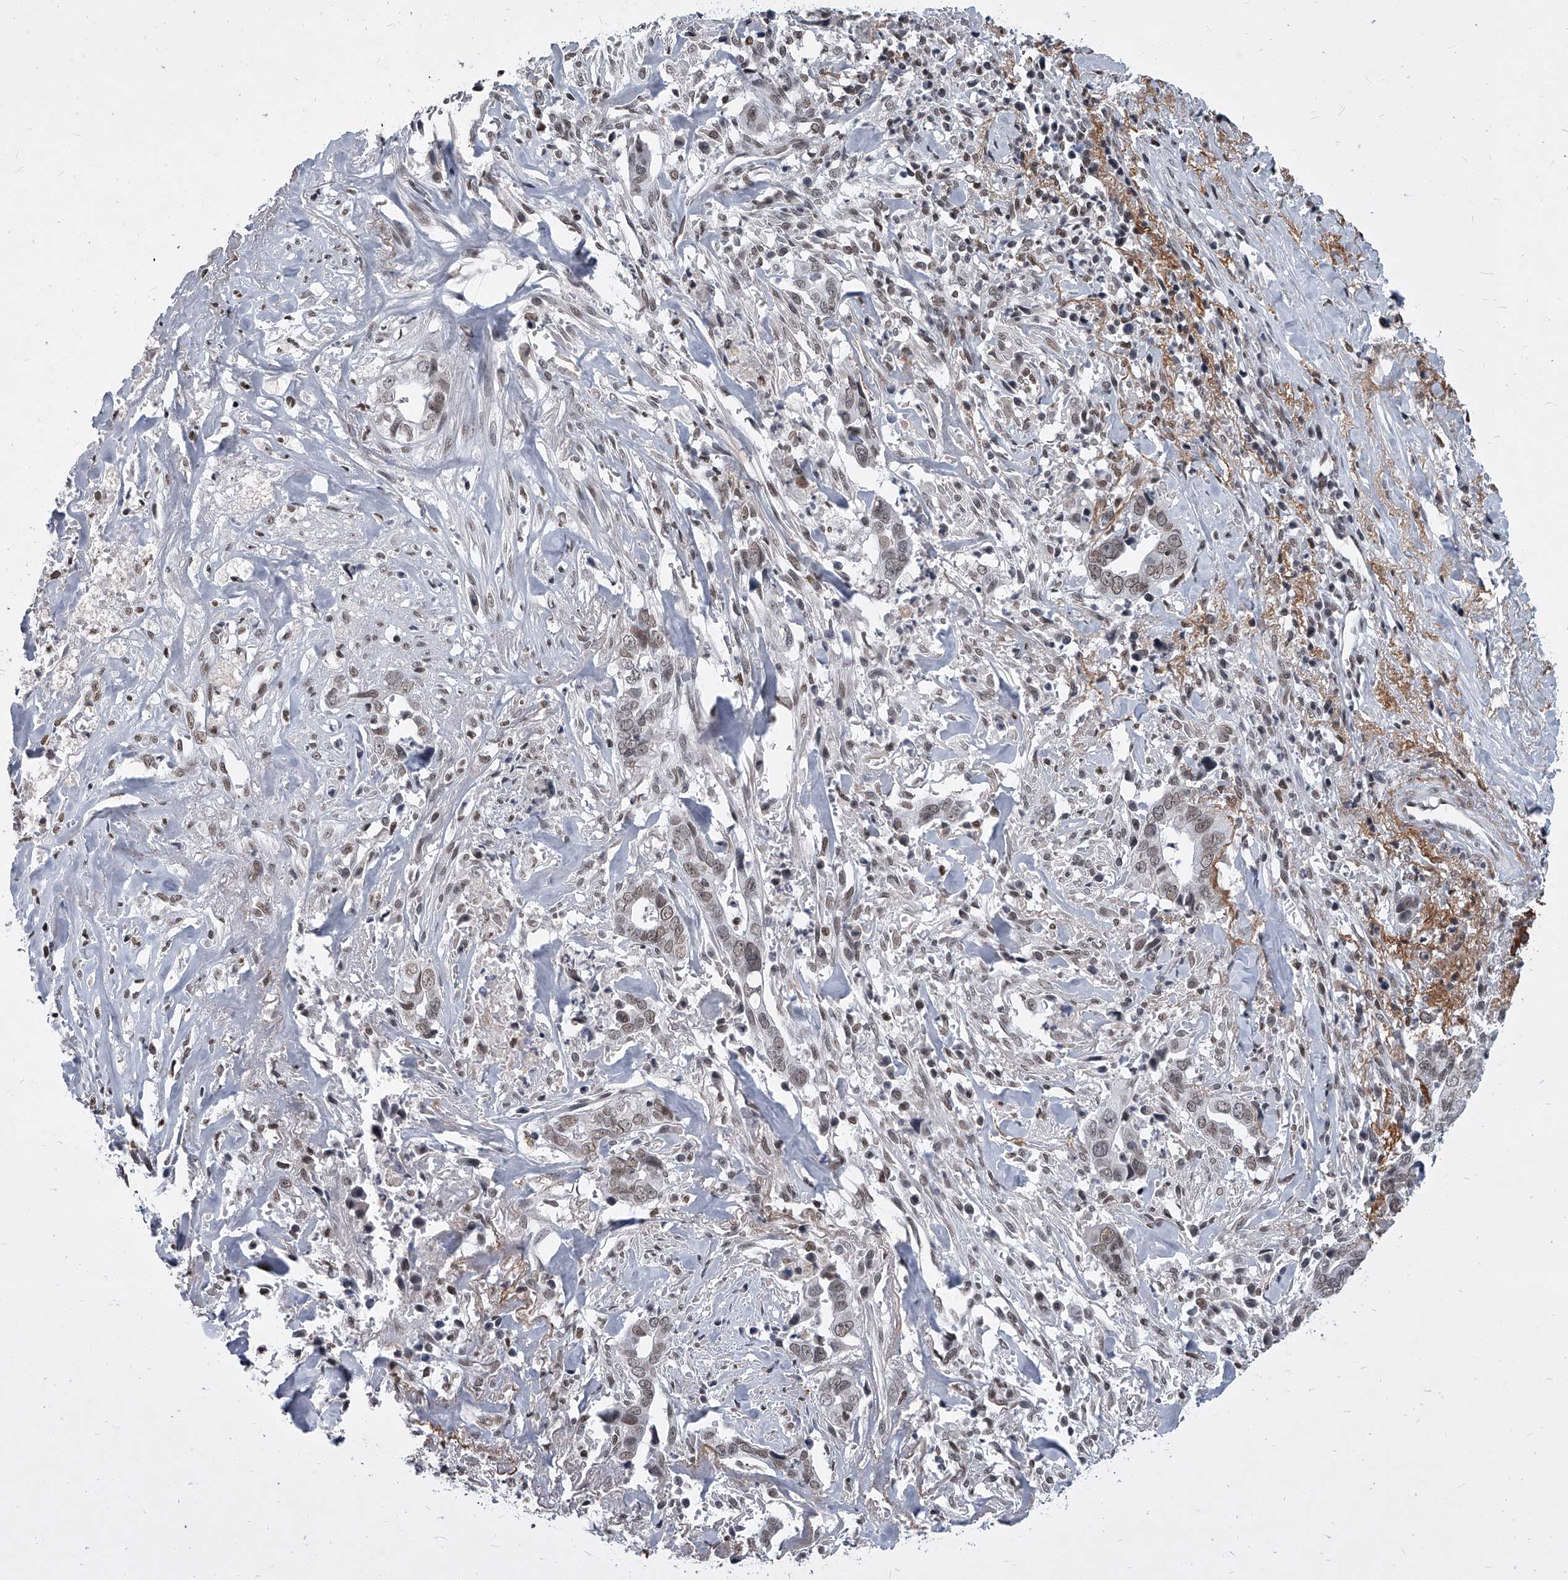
{"staining": {"intensity": "weak", "quantity": "25%-75%", "location": "nuclear"}, "tissue": "liver cancer", "cell_type": "Tumor cells", "image_type": "cancer", "snomed": [{"axis": "morphology", "description": "Cholangiocarcinoma"}, {"axis": "topography", "description": "Liver"}], "caption": "Immunohistochemical staining of liver cancer displays low levels of weak nuclear protein expression in about 25%-75% of tumor cells.", "gene": "PPIL4", "patient": {"sex": "female", "age": 79}}